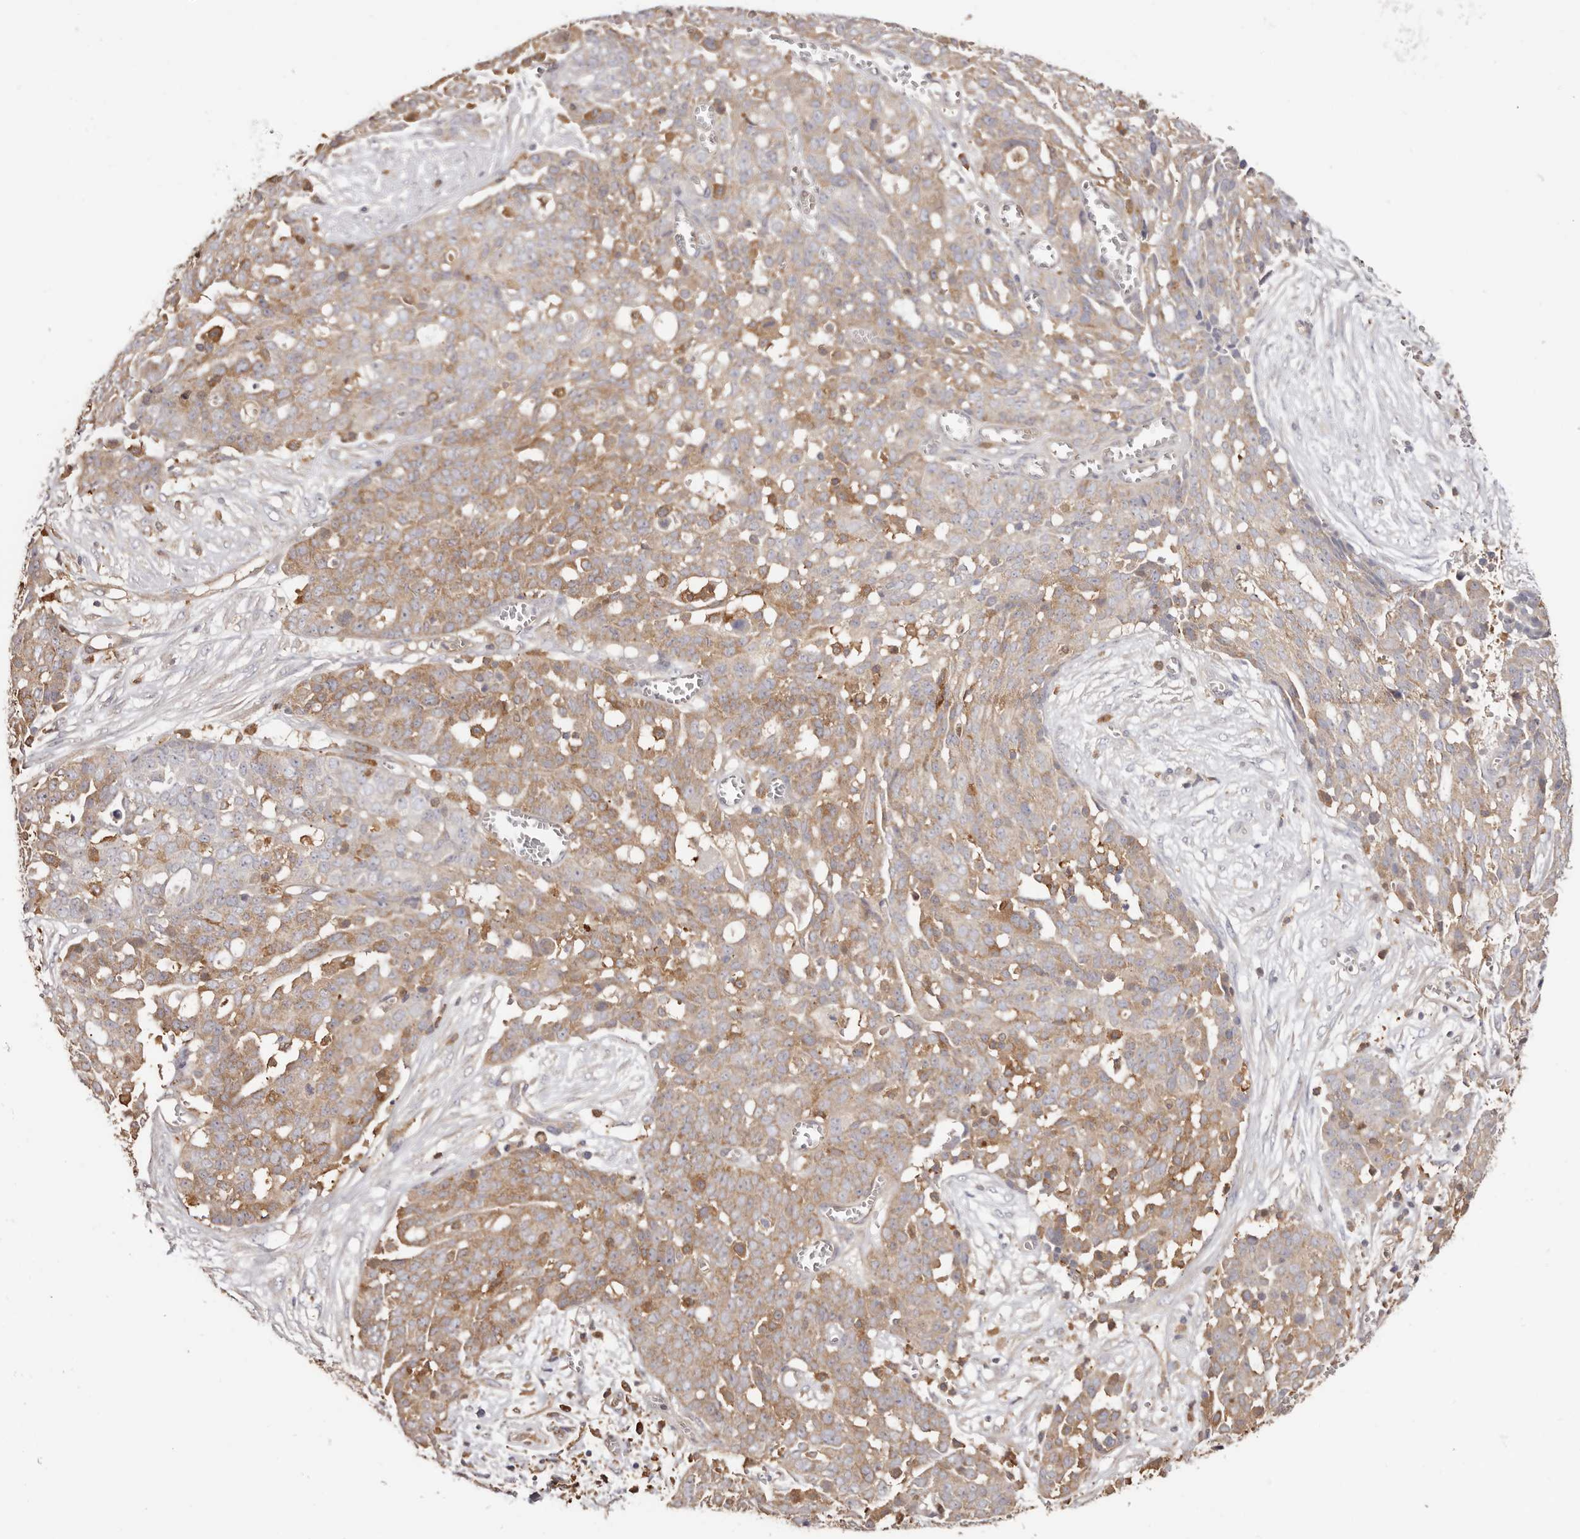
{"staining": {"intensity": "moderate", "quantity": ">75%", "location": "cytoplasmic/membranous"}, "tissue": "ovarian cancer", "cell_type": "Tumor cells", "image_type": "cancer", "snomed": [{"axis": "morphology", "description": "Cystadenocarcinoma, serous, NOS"}, {"axis": "topography", "description": "Soft tissue"}, {"axis": "topography", "description": "Ovary"}], "caption": "A brown stain highlights moderate cytoplasmic/membranous staining of a protein in ovarian serous cystadenocarcinoma tumor cells.", "gene": "LAP3", "patient": {"sex": "female", "age": 57}}